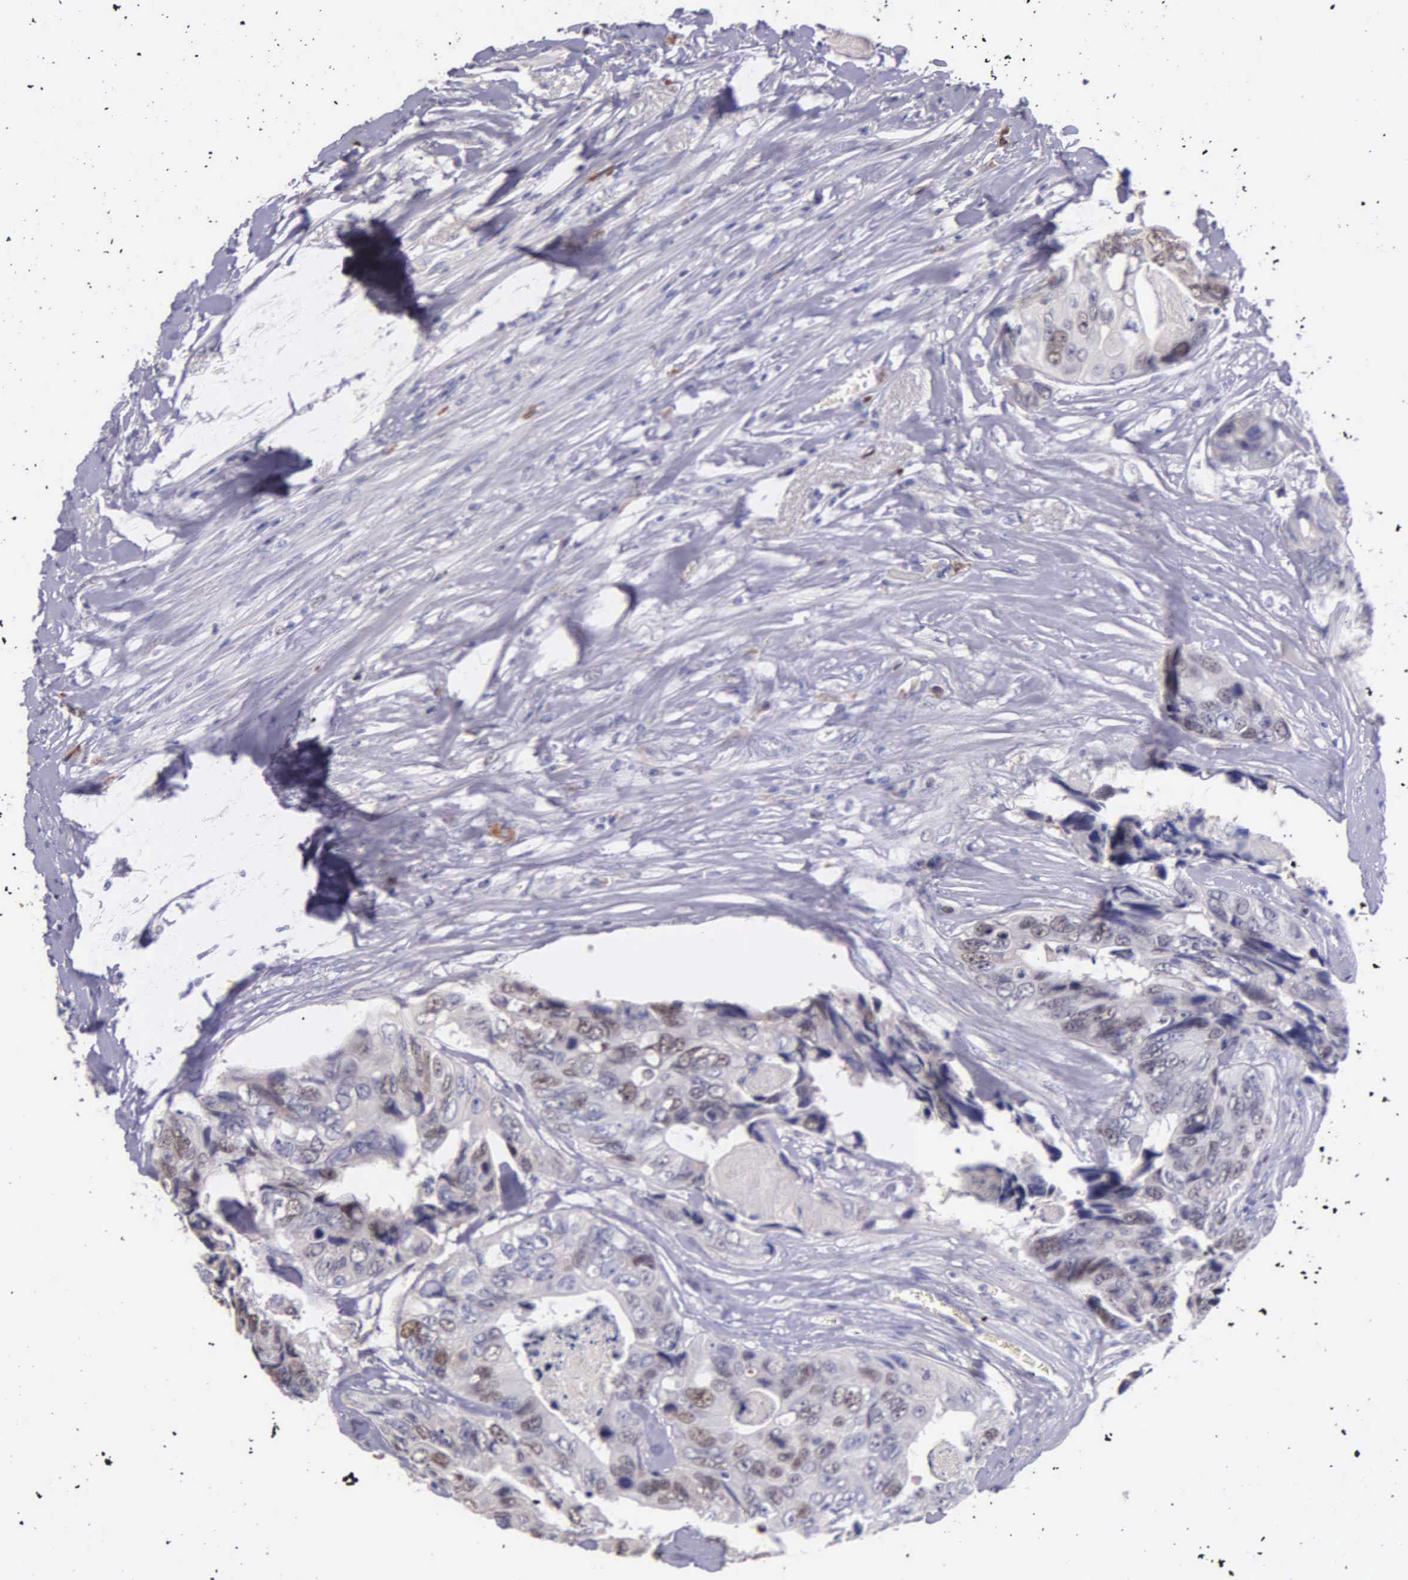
{"staining": {"intensity": "weak", "quantity": "<25%", "location": "nuclear"}, "tissue": "colorectal cancer", "cell_type": "Tumor cells", "image_type": "cancer", "snomed": [{"axis": "morphology", "description": "Adenocarcinoma, NOS"}, {"axis": "topography", "description": "Colon"}], "caption": "An image of colorectal cancer (adenocarcinoma) stained for a protein demonstrates no brown staining in tumor cells.", "gene": "MCM5", "patient": {"sex": "female", "age": 86}}